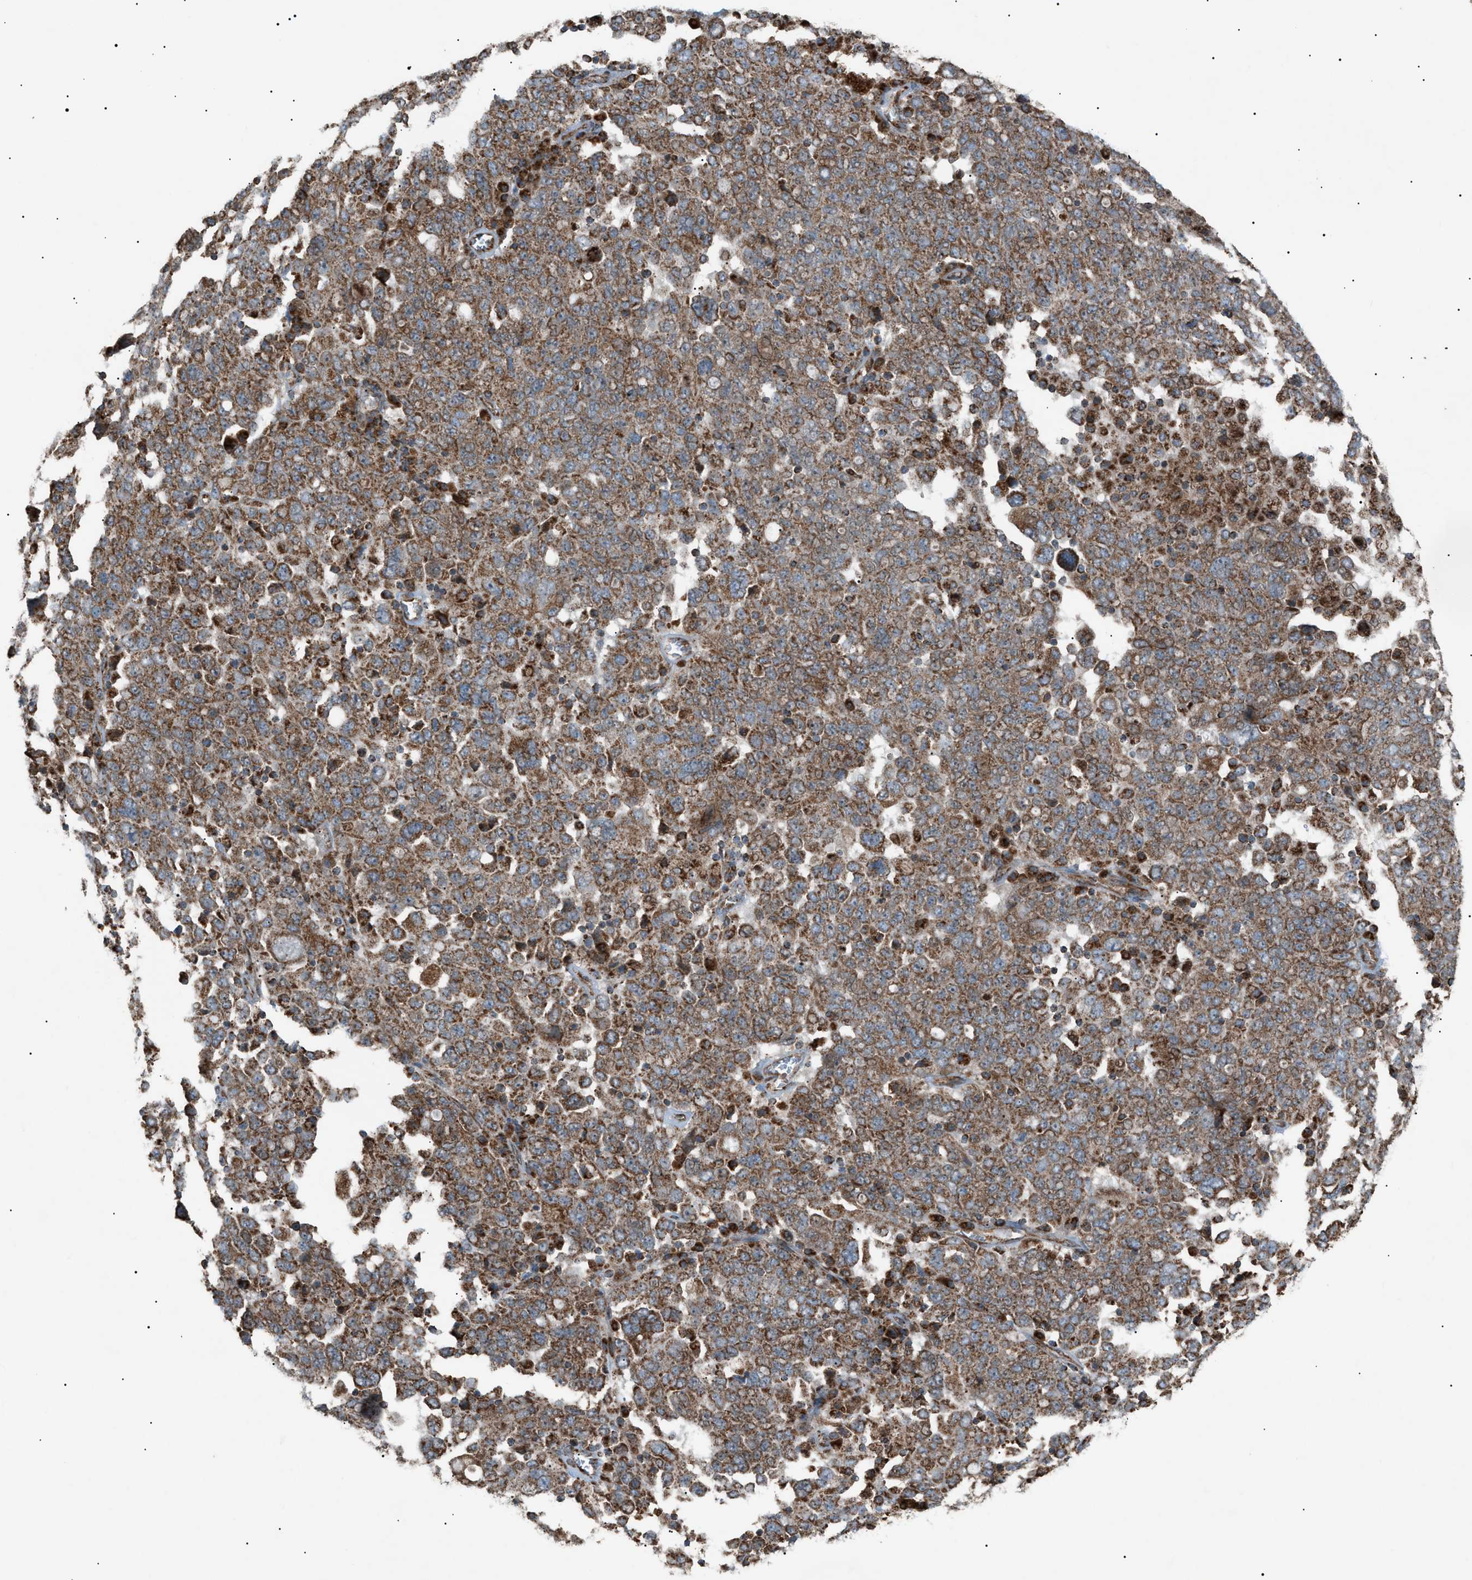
{"staining": {"intensity": "moderate", "quantity": ">75%", "location": "cytoplasmic/membranous"}, "tissue": "ovarian cancer", "cell_type": "Tumor cells", "image_type": "cancer", "snomed": [{"axis": "morphology", "description": "Carcinoma, endometroid"}, {"axis": "topography", "description": "Ovary"}], "caption": "Endometroid carcinoma (ovarian) tissue demonstrates moderate cytoplasmic/membranous positivity in approximately >75% of tumor cells, visualized by immunohistochemistry.", "gene": "C1GALT1C1", "patient": {"sex": "female", "age": 62}}